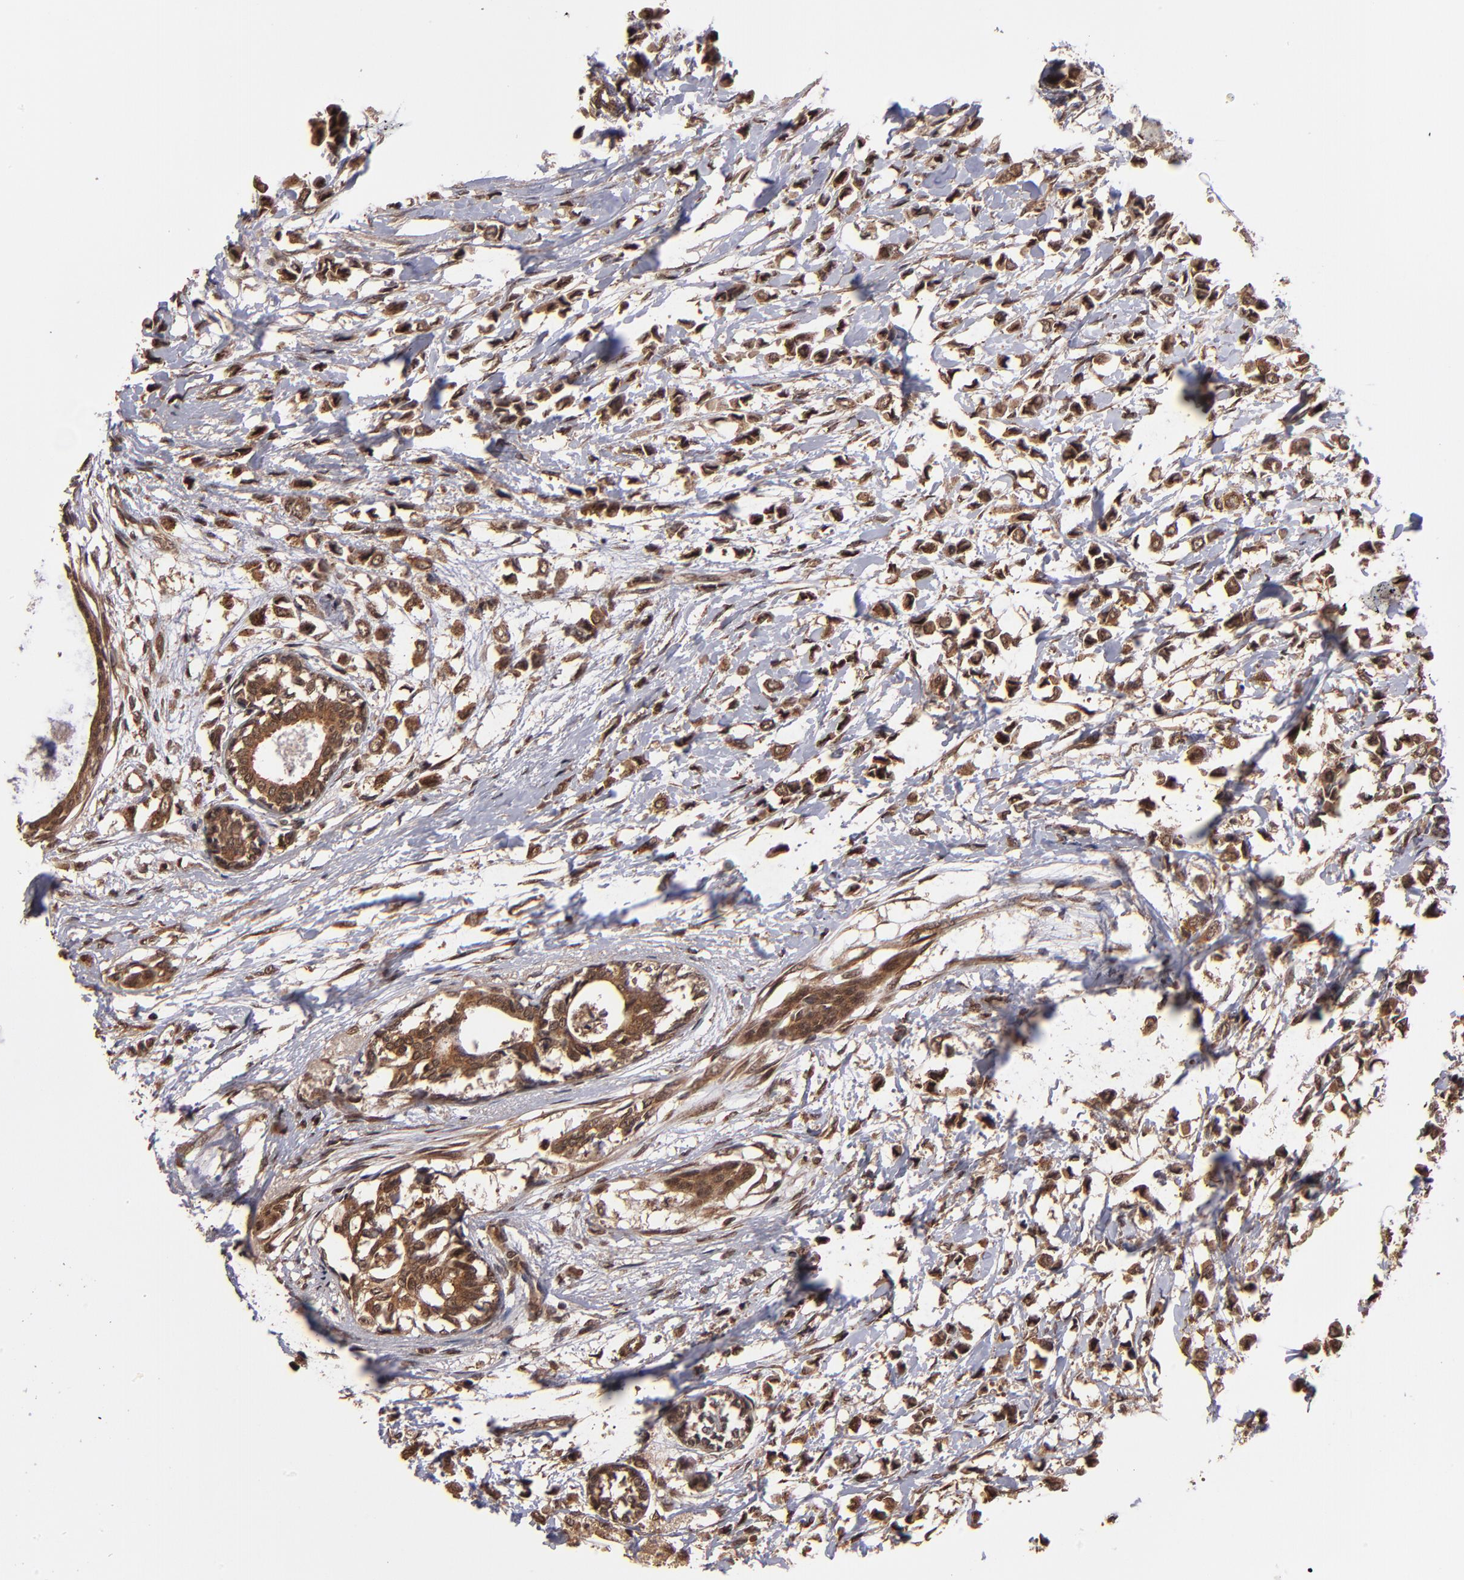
{"staining": {"intensity": "strong", "quantity": ">75%", "location": "cytoplasmic/membranous"}, "tissue": "breast cancer", "cell_type": "Tumor cells", "image_type": "cancer", "snomed": [{"axis": "morphology", "description": "Lobular carcinoma"}, {"axis": "topography", "description": "Breast"}], "caption": "A photomicrograph showing strong cytoplasmic/membranous staining in about >75% of tumor cells in lobular carcinoma (breast), as visualized by brown immunohistochemical staining.", "gene": "NFE2L2", "patient": {"sex": "female", "age": 51}}